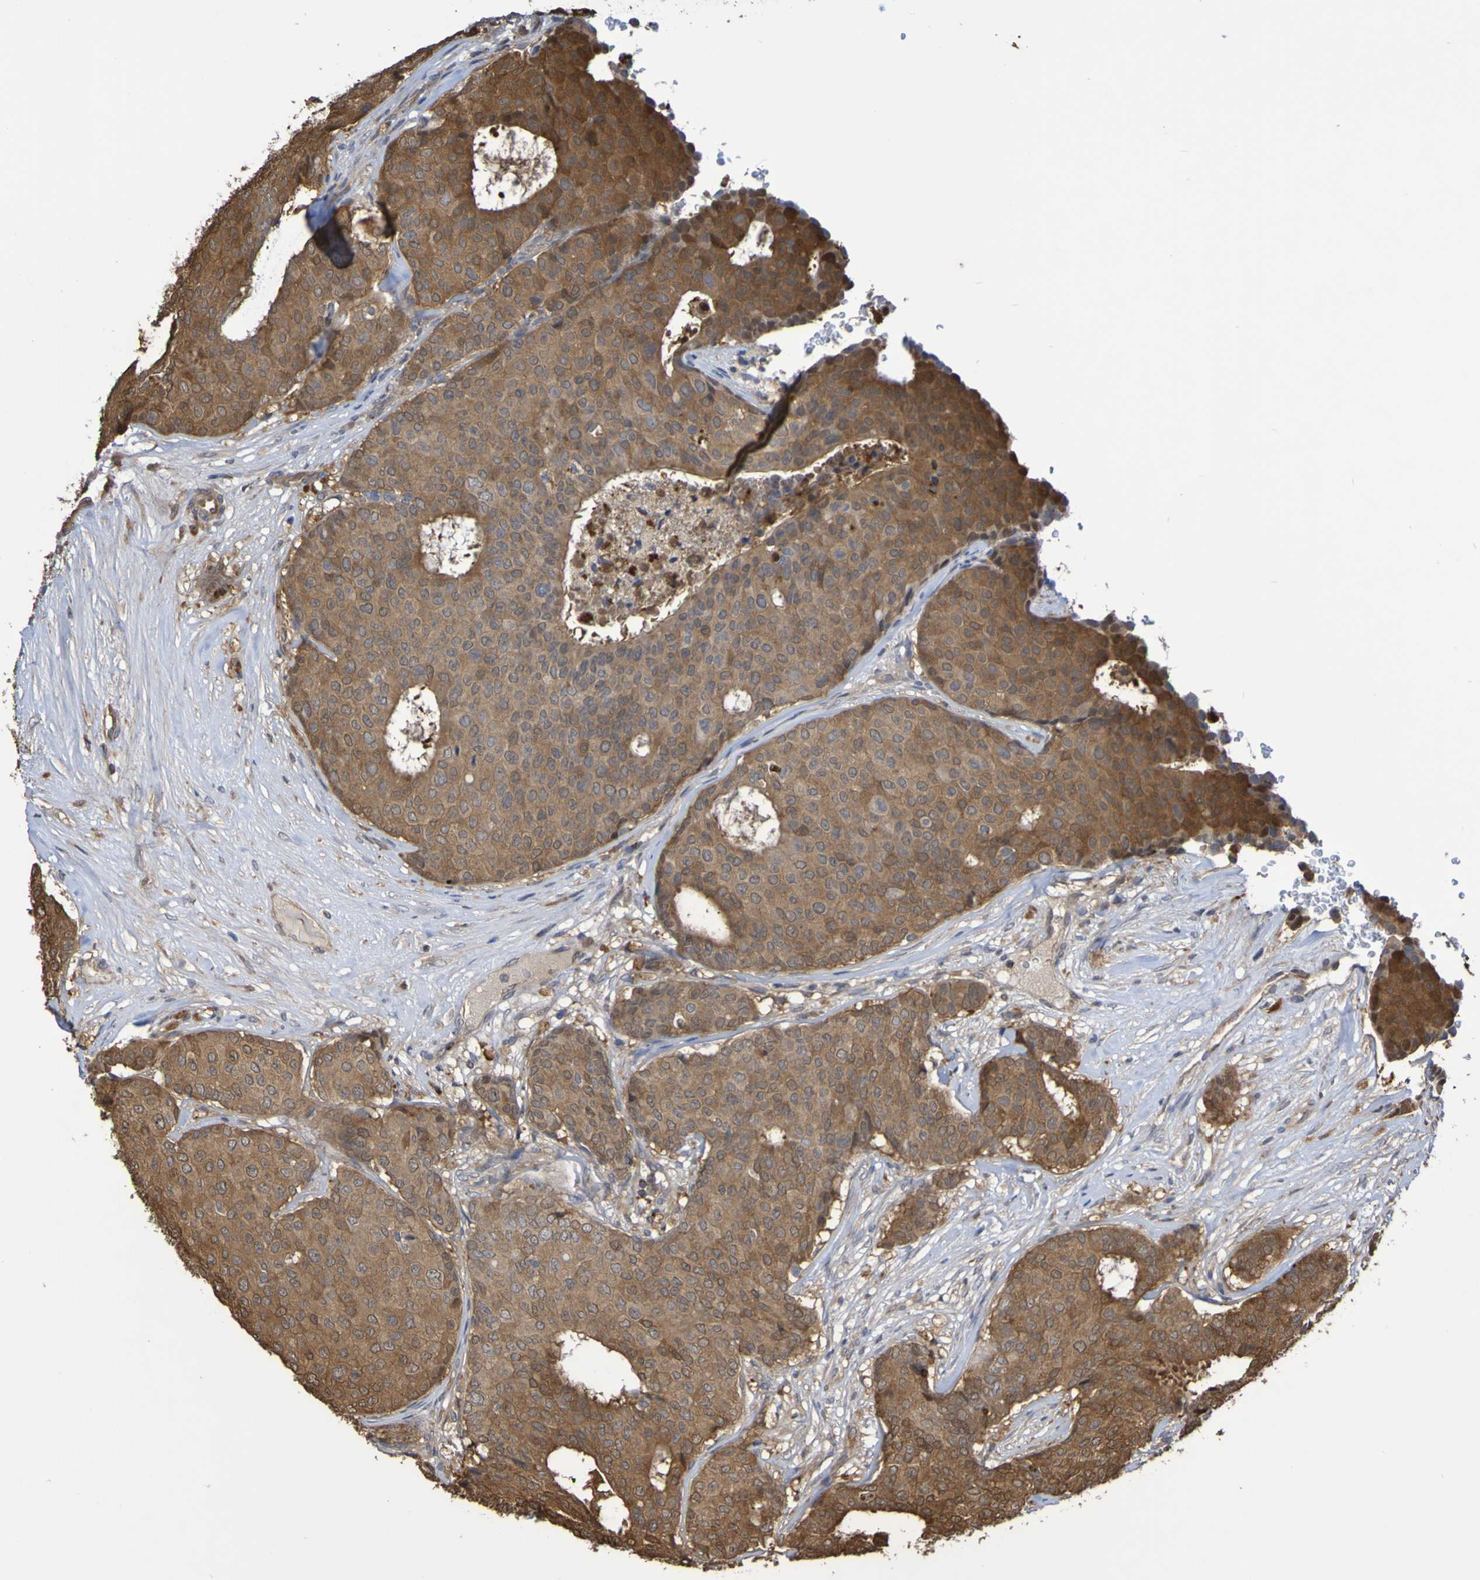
{"staining": {"intensity": "moderate", "quantity": ">75%", "location": "cytoplasmic/membranous"}, "tissue": "breast cancer", "cell_type": "Tumor cells", "image_type": "cancer", "snomed": [{"axis": "morphology", "description": "Duct carcinoma"}, {"axis": "topography", "description": "Breast"}], "caption": "DAB (3,3'-diaminobenzidine) immunohistochemical staining of human breast cancer exhibits moderate cytoplasmic/membranous protein staining in approximately >75% of tumor cells.", "gene": "SERPINB6", "patient": {"sex": "female", "age": 75}}